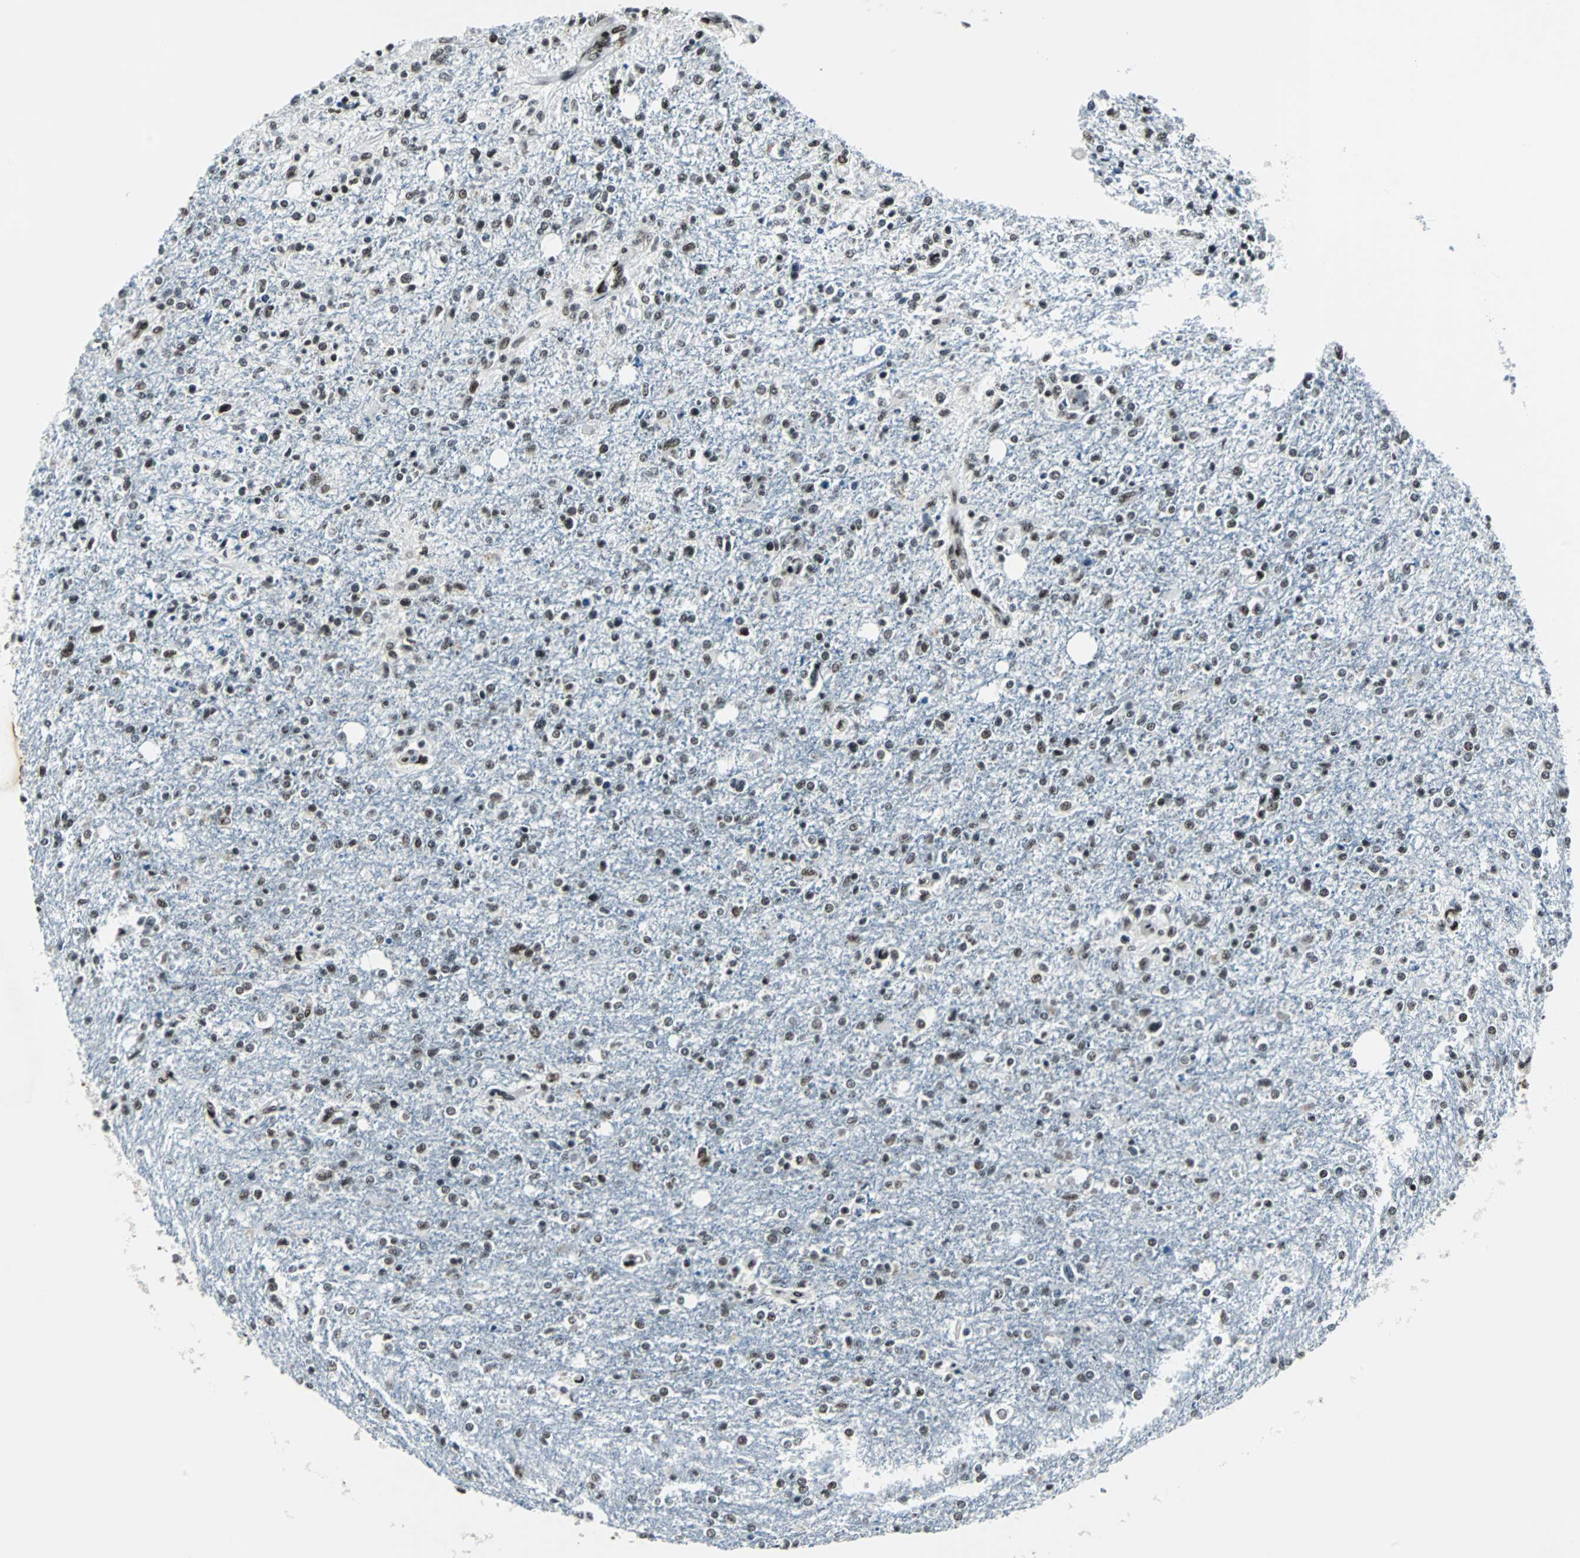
{"staining": {"intensity": "moderate", "quantity": ">75%", "location": "nuclear"}, "tissue": "glioma", "cell_type": "Tumor cells", "image_type": "cancer", "snomed": [{"axis": "morphology", "description": "Glioma, malignant, High grade"}, {"axis": "topography", "description": "Cerebral cortex"}], "caption": "Immunohistochemistry of human malignant glioma (high-grade) demonstrates medium levels of moderate nuclear expression in about >75% of tumor cells.", "gene": "MEF2D", "patient": {"sex": "male", "age": 76}}